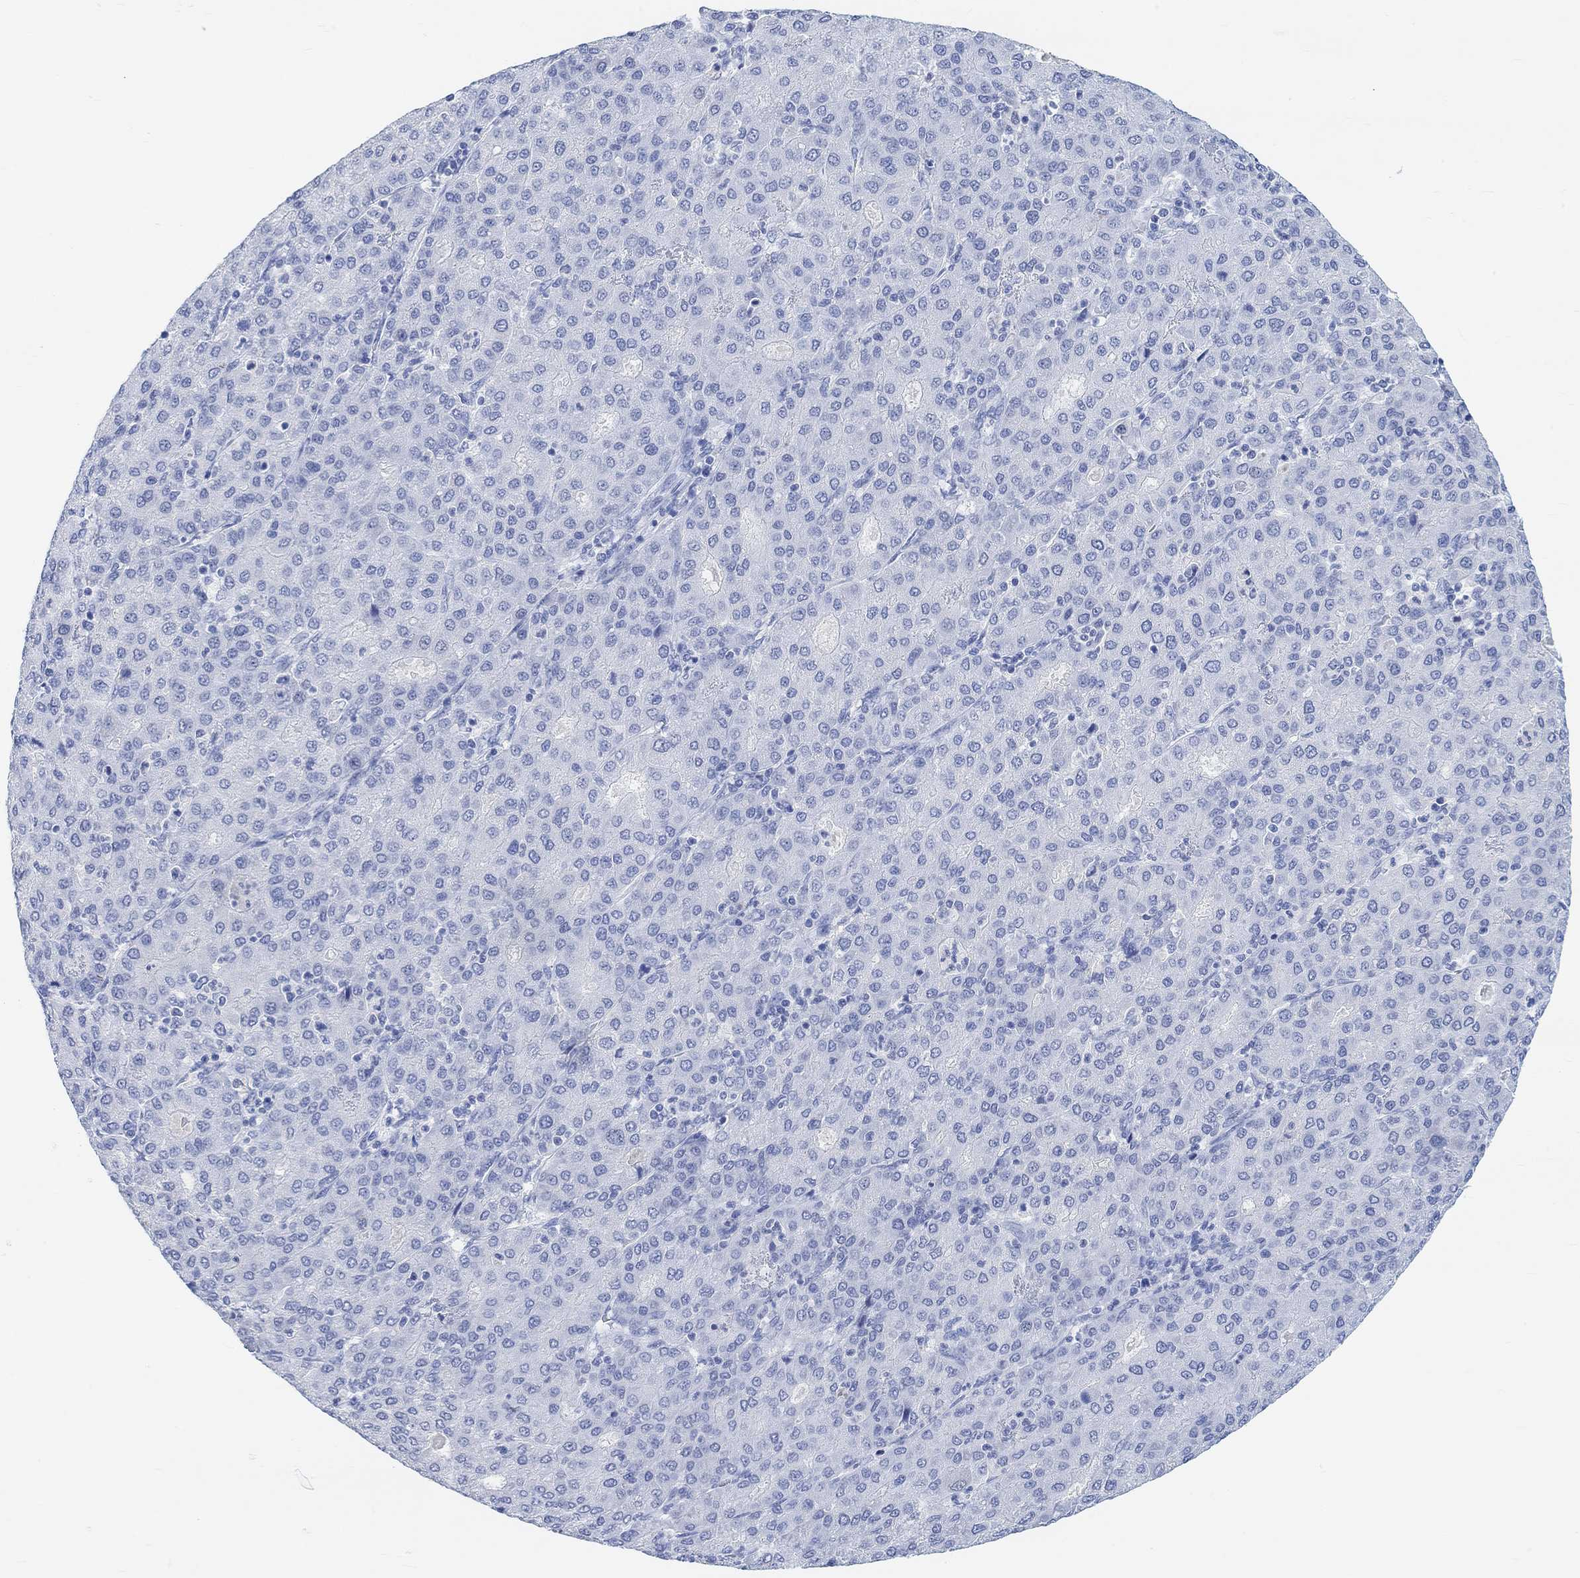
{"staining": {"intensity": "negative", "quantity": "none", "location": "none"}, "tissue": "liver cancer", "cell_type": "Tumor cells", "image_type": "cancer", "snomed": [{"axis": "morphology", "description": "Carcinoma, Hepatocellular, NOS"}, {"axis": "topography", "description": "Liver"}], "caption": "The image displays no significant positivity in tumor cells of liver cancer (hepatocellular carcinoma). (DAB IHC, high magnification).", "gene": "ENO4", "patient": {"sex": "male", "age": 65}}